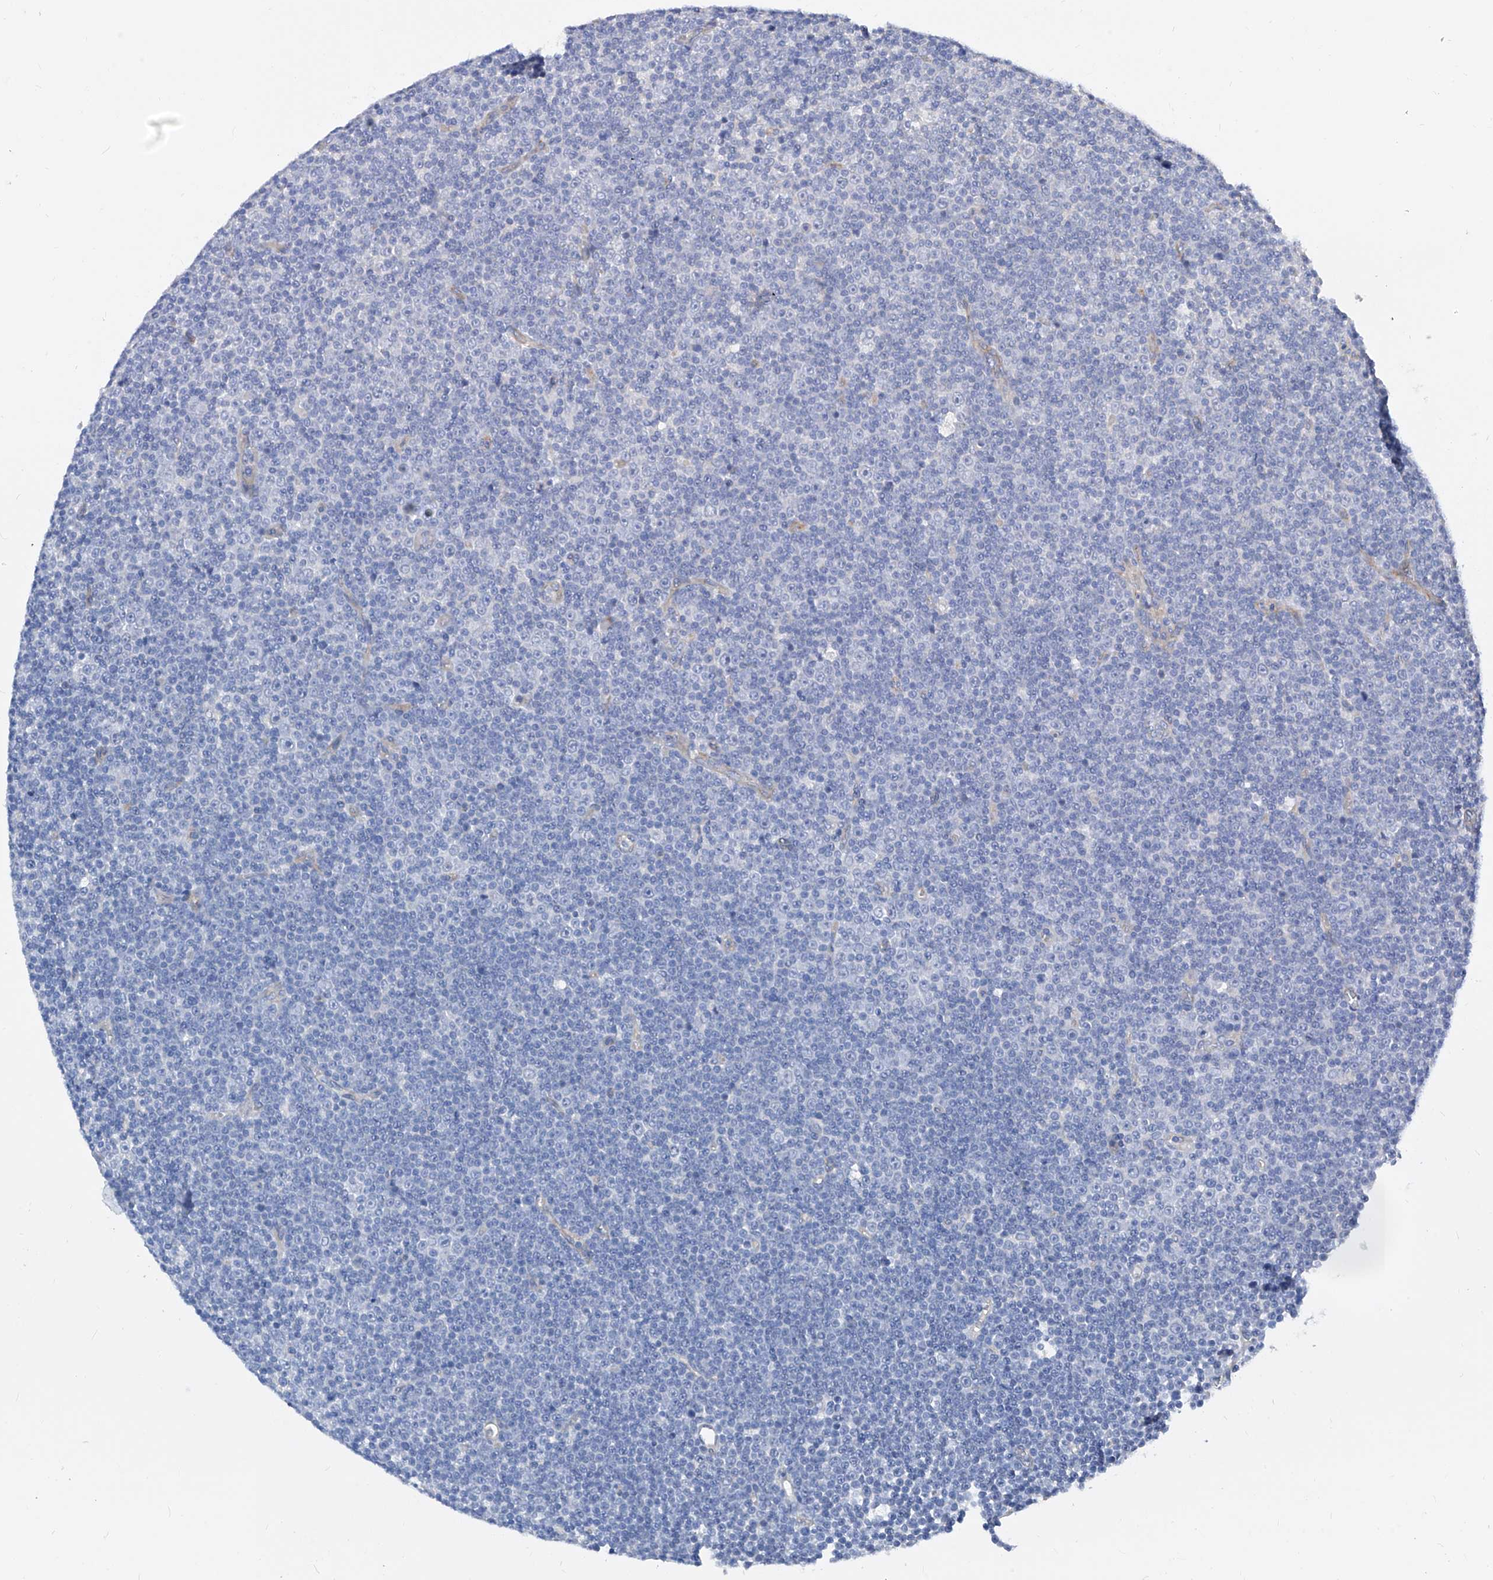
{"staining": {"intensity": "negative", "quantity": "none", "location": "none"}, "tissue": "lymphoma", "cell_type": "Tumor cells", "image_type": "cancer", "snomed": [{"axis": "morphology", "description": "Malignant lymphoma, non-Hodgkin's type, Low grade"}, {"axis": "topography", "description": "Lymph node"}], "caption": "DAB (3,3'-diaminobenzidine) immunohistochemical staining of lymphoma displays no significant staining in tumor cells.", "gene": "SCGB2A1", "patient": {"sex": "female", "age": 67}}